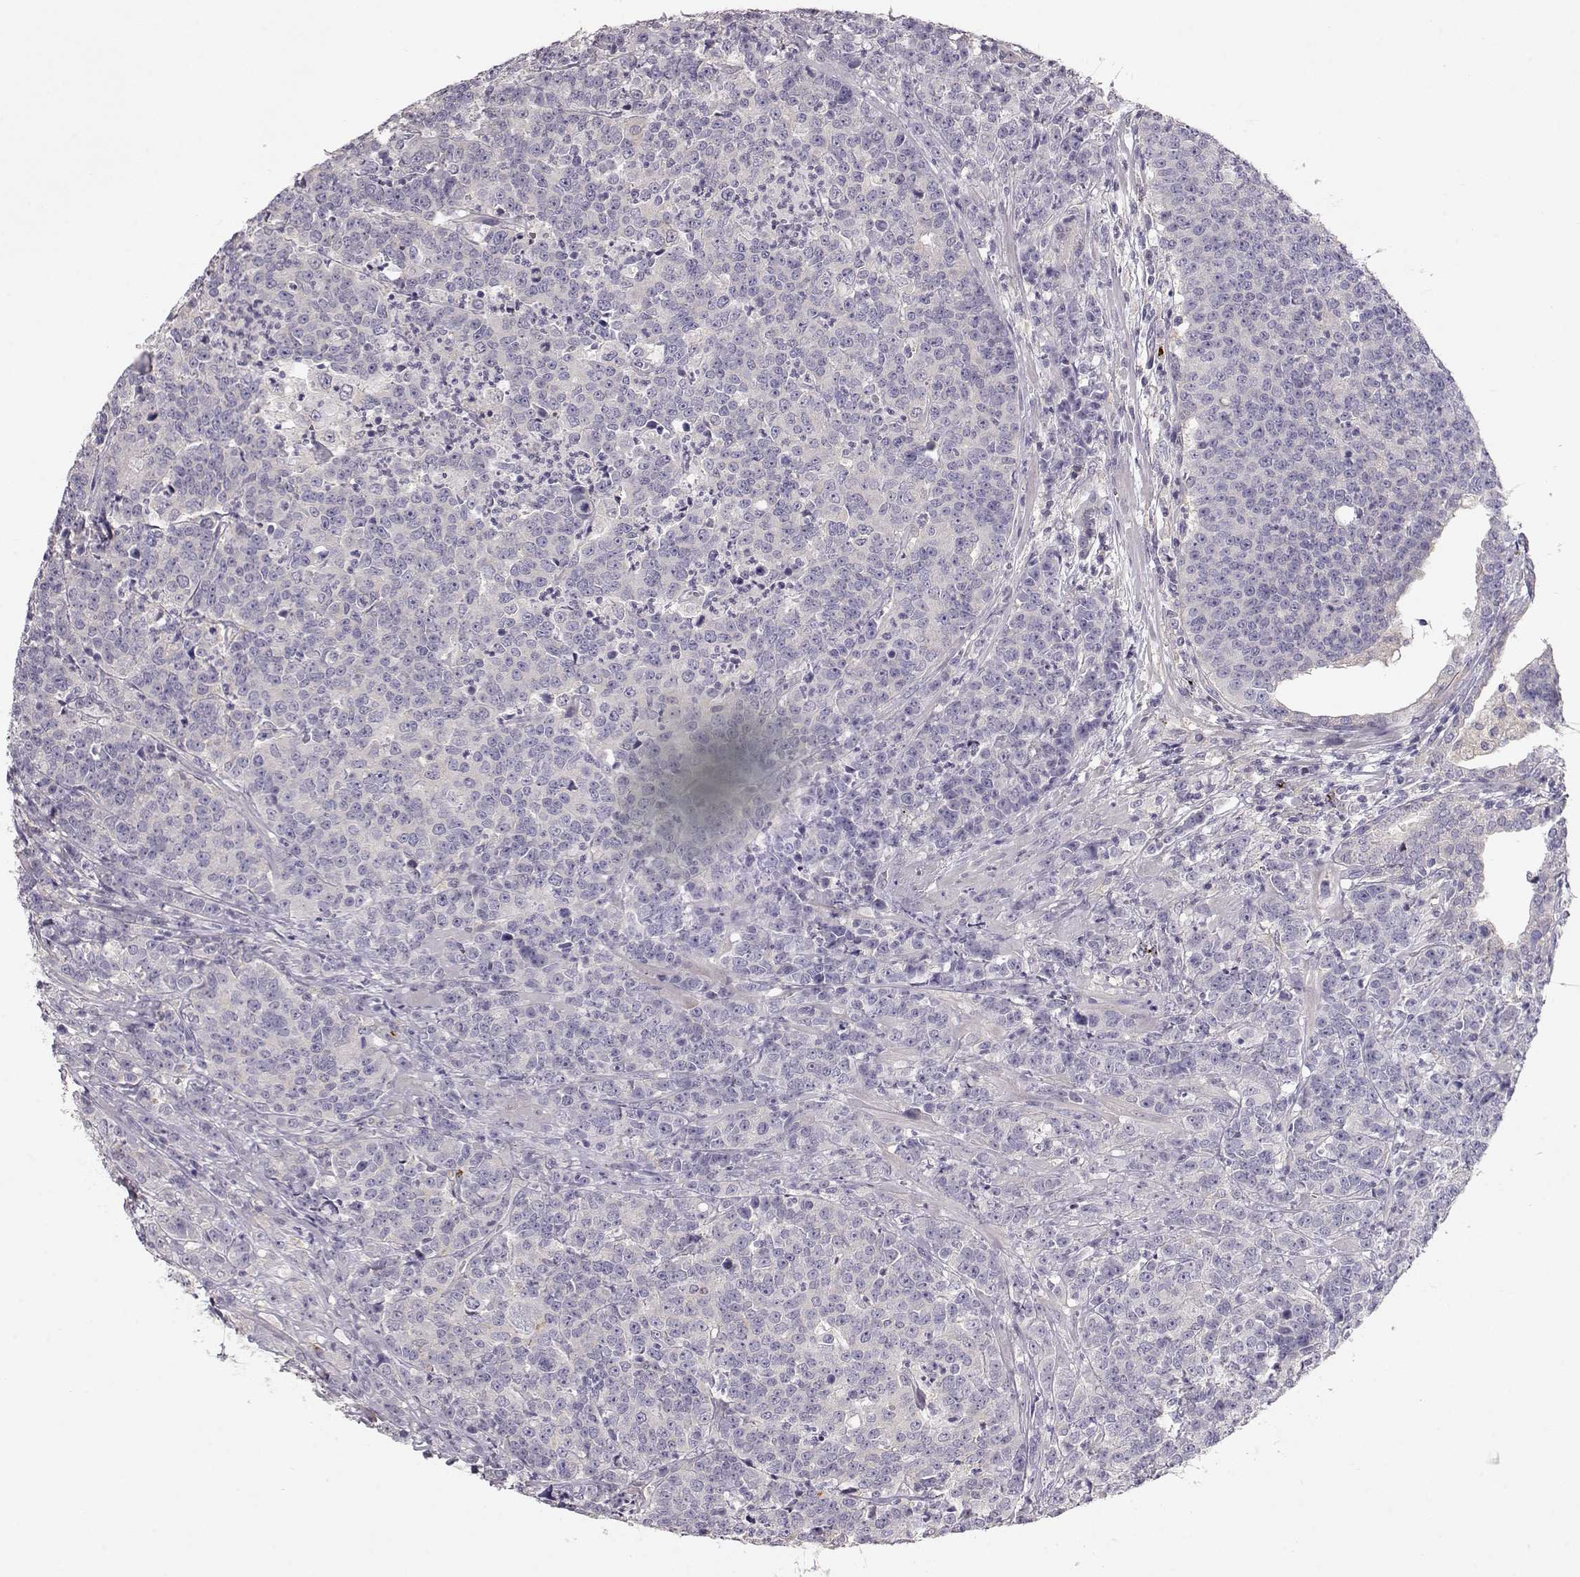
{"staining": {"intensity": "negative", "quantity": "none", "location": "none"}, "tissue": "prostate cancer", "cell_type": "Tumor cells", "image_type": "cancer", "snomed": [{"axis": "morphology", "description": "Adenocarcinoma, NOS"}, {"axis": "topography", "description": "Prostate"}], "caption": "A micrograph of prostate cancer stained for a protein reveals no brown staining in tumor cells. (DAB IHC visualized using brightfield microscopy, high magnification).", "gene": "ARHGAP8", "patient": {"sex": "male", "age": 67}}